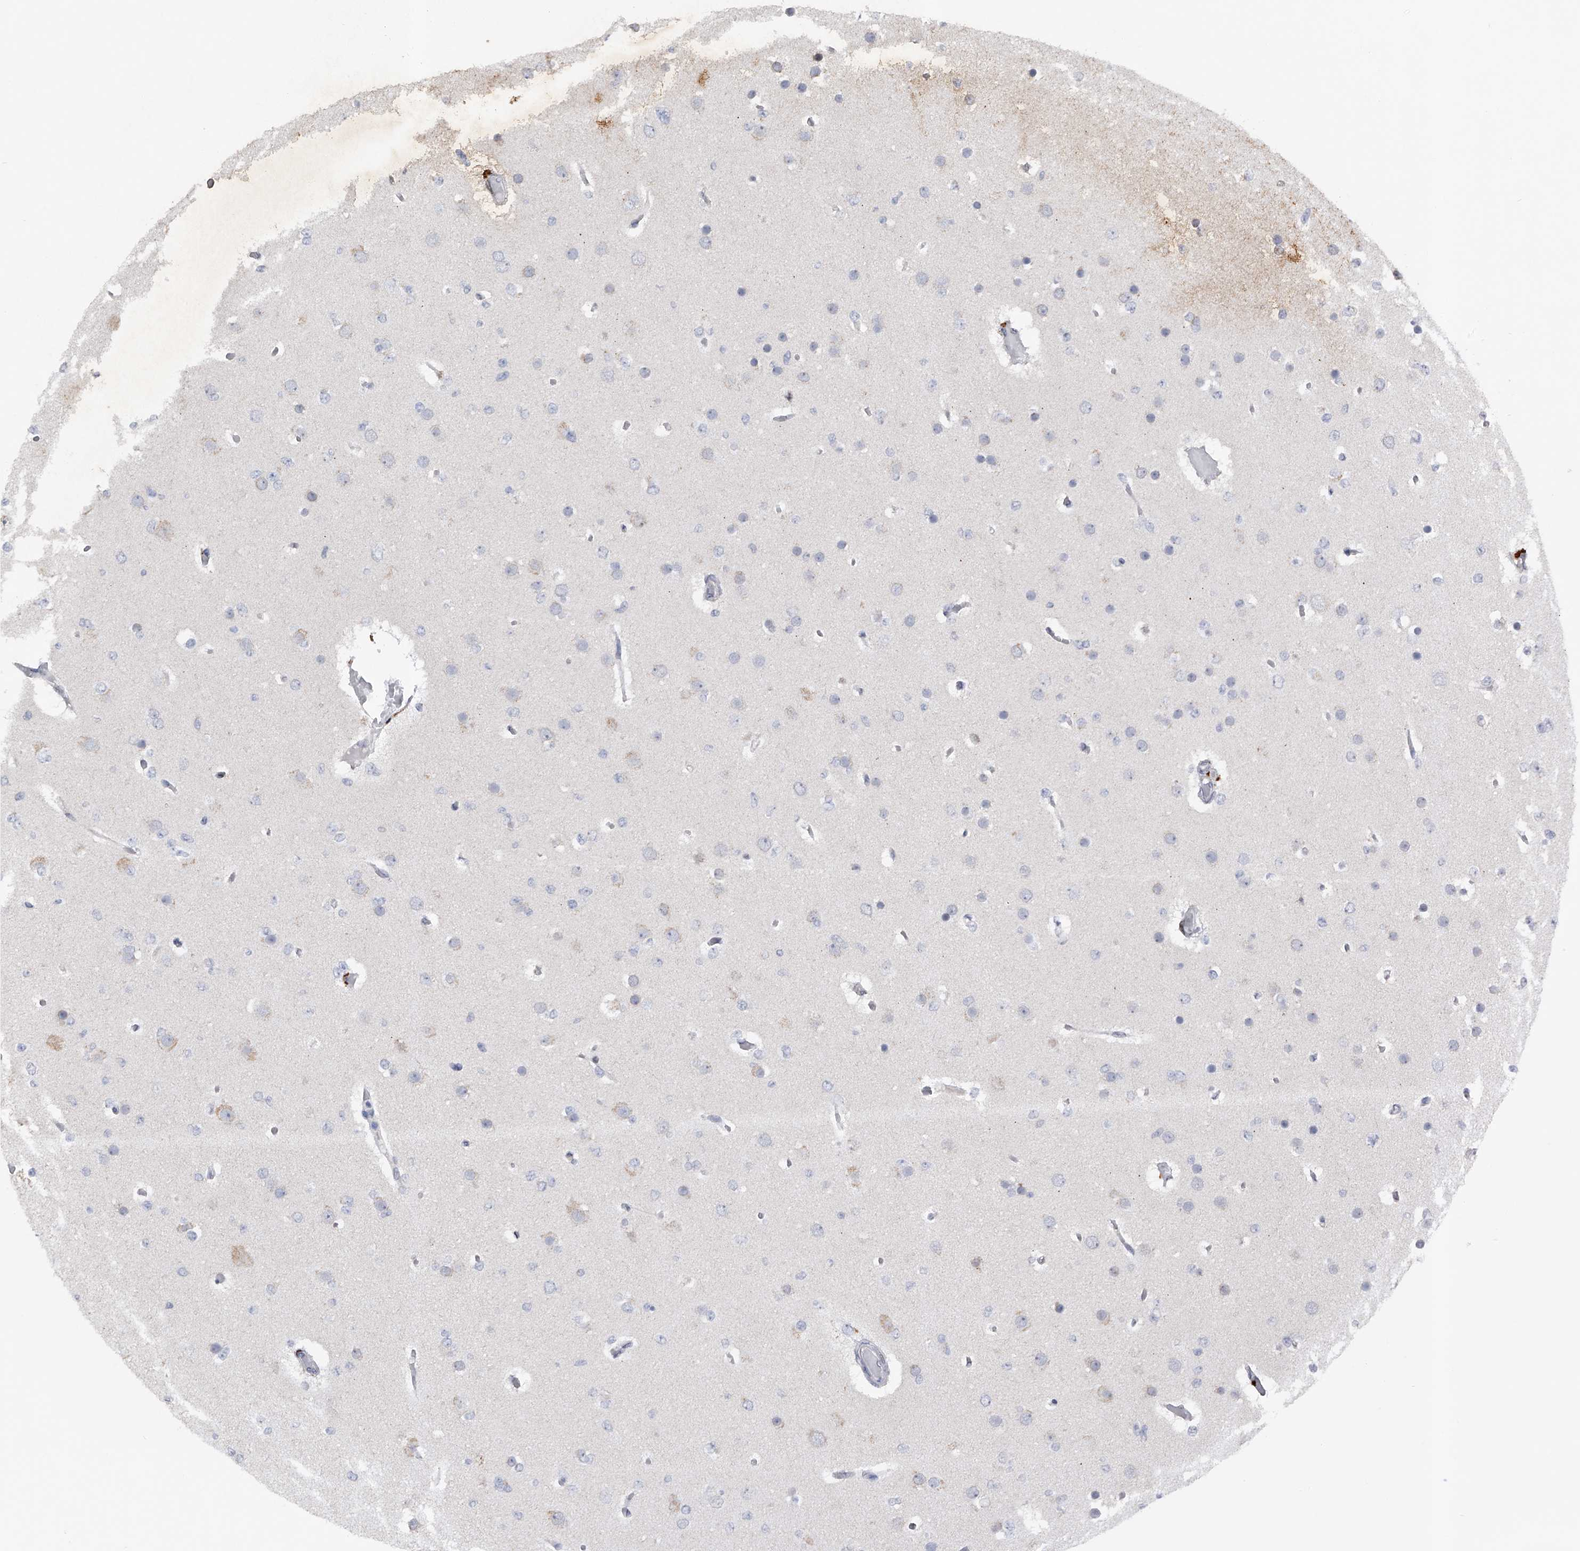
{"staining": {"intensity": "negative", "quantity": "none", "location": "none"}, "tissue": "glioma", "cell_type": "Tumor cells", "image_type": "cancer", "snomed": [{"axis": "morphology", "description": "Glioma, malignant, Low grade"}, {"axis": "topography", "description": "Brain"}], "caption": "A high-resolution photomicrograph shows immunohistochemistry staining of malignant glioma (low-grade), which demonstrates no significant expression in tumor cells. The staining is performed using DAB (3,3'-diaminobenzidine) brown chromogen with nuclei counter-stained in using hematoxylin.", "gene": "RWDD2A", "patient": {"sex": "female", "age": 22}}